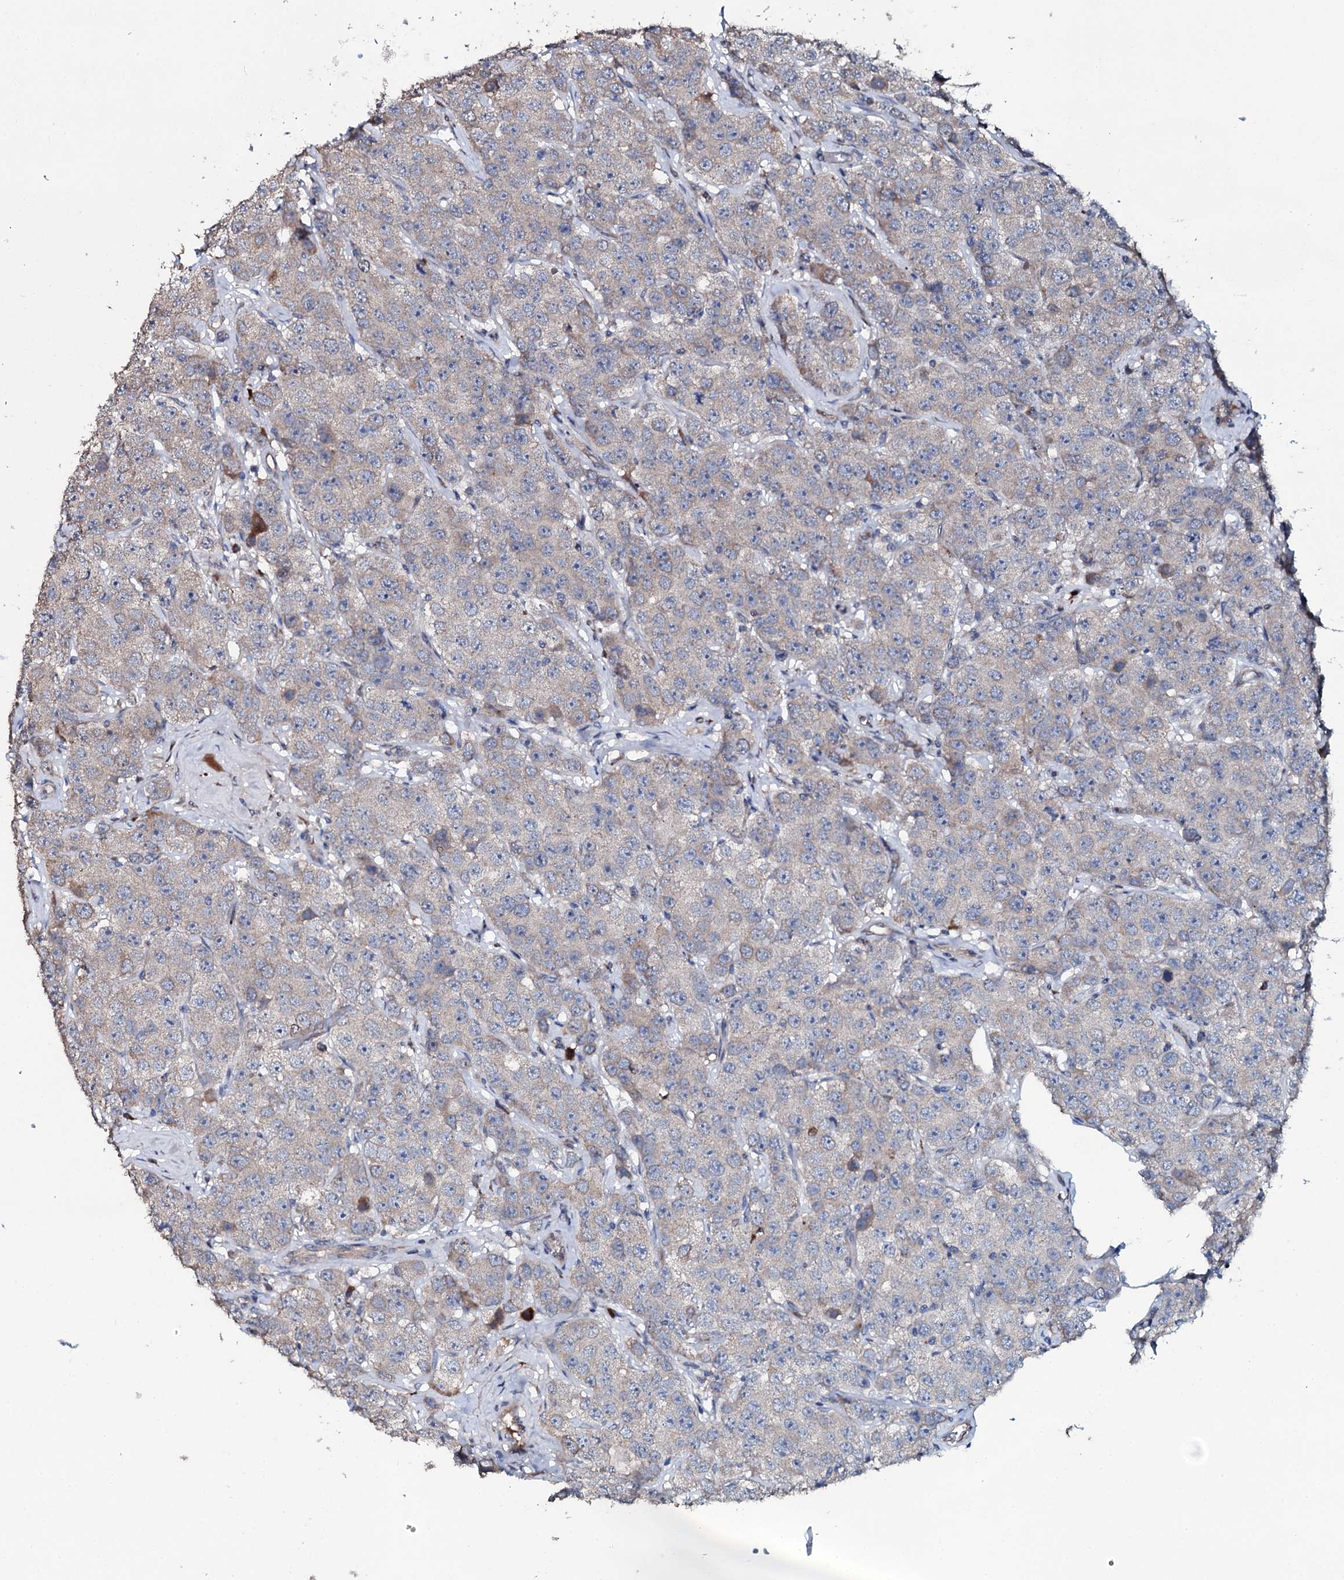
{"staining": {"intensity": "negative", "quantity": "none", "location": "none"}, "tissue": "testis cancer", "cell_type": "Tumor cells", "image_type": "cancer", "snomed": [{"axis": "morphology", "description": "Seminoma, NOS"}, {"axis": "topography", "description": "Testis"}], "caption": "An image of human testis cancer (seminoma) is negative for staining in tumor cells.", "gene": "IL12B", "patient": {"sex": "male", "age": 28}}